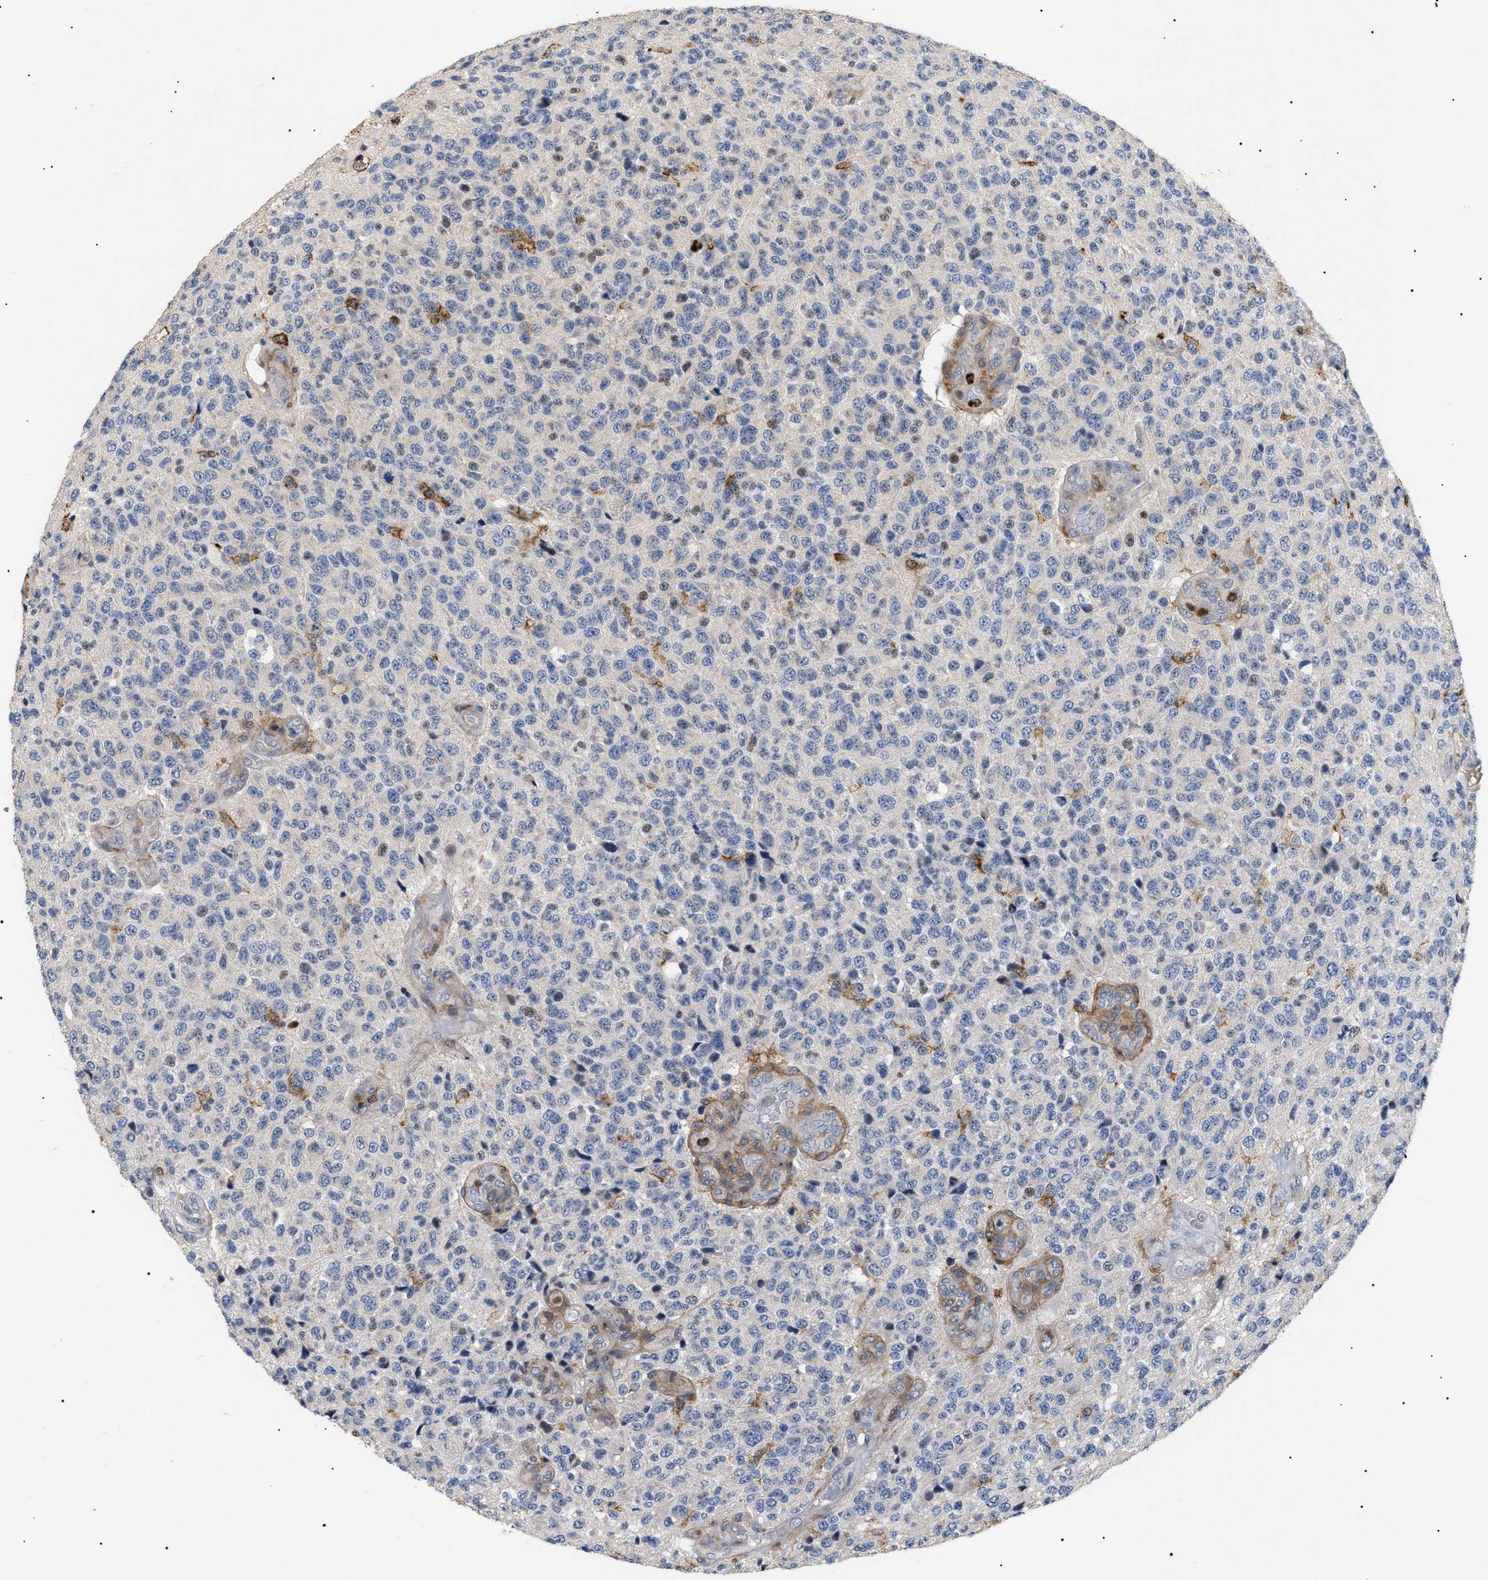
{"staining": {"intensity": "negative", "quantity": "none", "location": "none"}, "tissue": "glioma", "cell_type": "Tumor cells", "image_type": "cancer", "snomed": [{"axis": "morphology", "description": "Glioma, malignant, High grade"}, {"axis": "topography", "description": "pancreas cauda"}], "caption": "There is no significant staining in tumor cells of glioma. Nuclei are stained in blue.", "gene": "CD300A", "patient": {"sex": "male", "age": 60}}